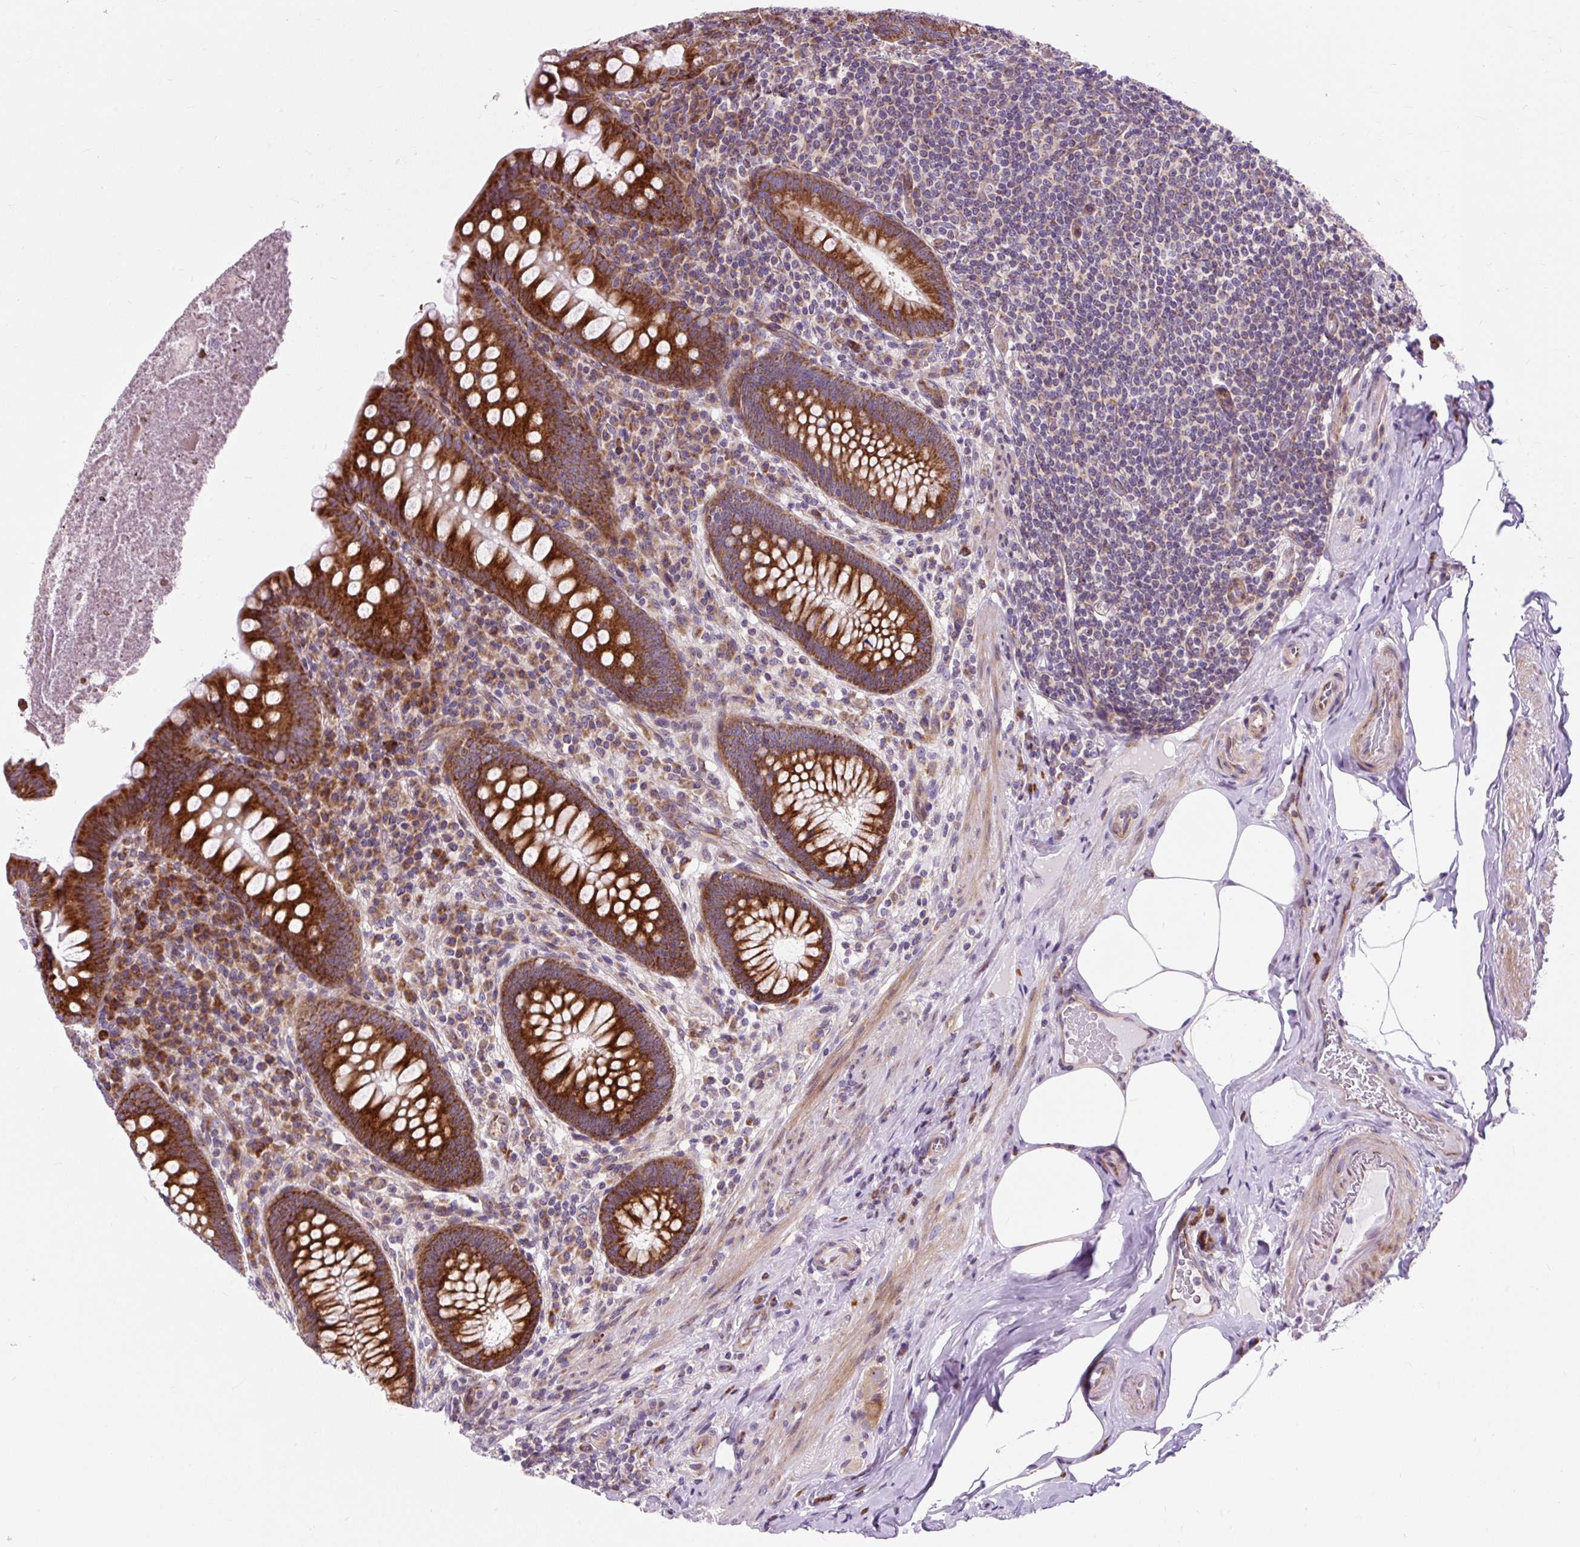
{"staining": {"intensity": "strong", "quantity": ">75%", "location": "cytoplasmic/membranous"}, "tissue": "appendix", "cell_type": "Glandular cells", "image_type": "normal", "snomed": [{"axis": "morphology", "description": "Normal tissue, NOS"}, {"axis": "topography", "description": "Appendix"}], "caption": "IHC photomicrograph of unremarkable appendix stained for a protein (brown), which displays high levels of strong cytoplasmic/membranous positivity in about >75% of glandular cells.", "gene": "CISD3", "patient": {"sex": "male", "age": 71}}